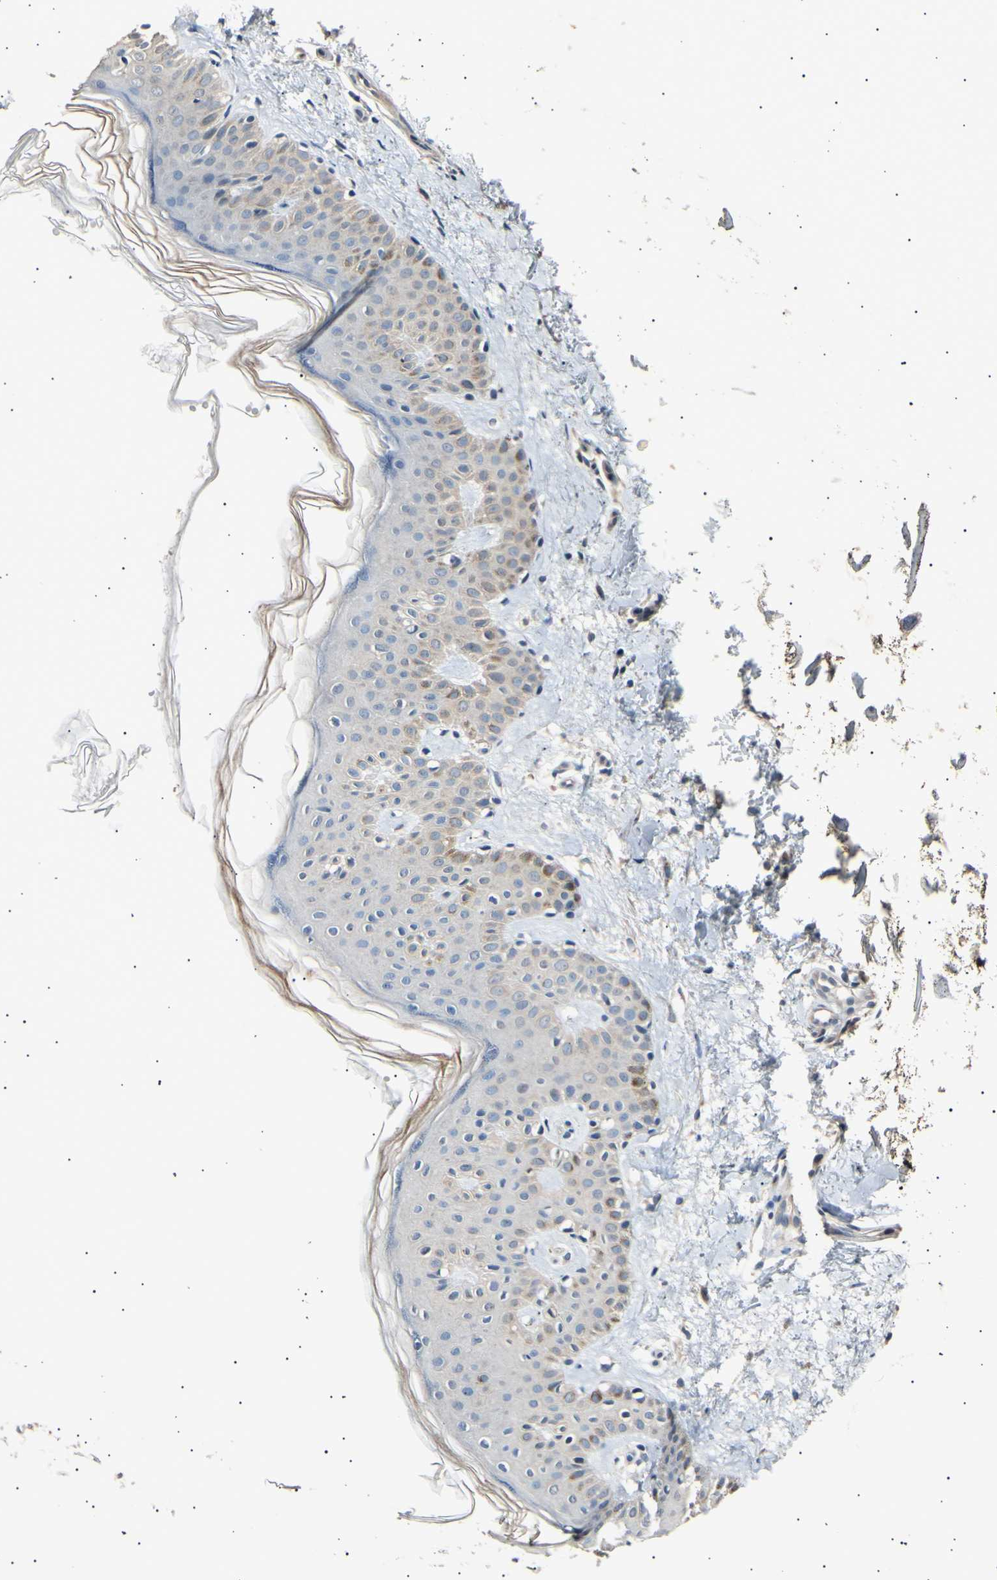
{"staining": {"intensity": "negative", "quantity": "none", "location": "none"}, "tissue": "skin", "cell_type": "Fibroblasts", "image_type": "normal", "snomed": [{"axis": "morphology", "description": "Normal tissue, NOS"}, {"axis": "topography", "description": "Skin"}], "caption": "Protein analysis of benign skin shows no significant staining in fibroblasts.", "gene": "LDLR", "patient": {"sex": "male", "age": 67}}